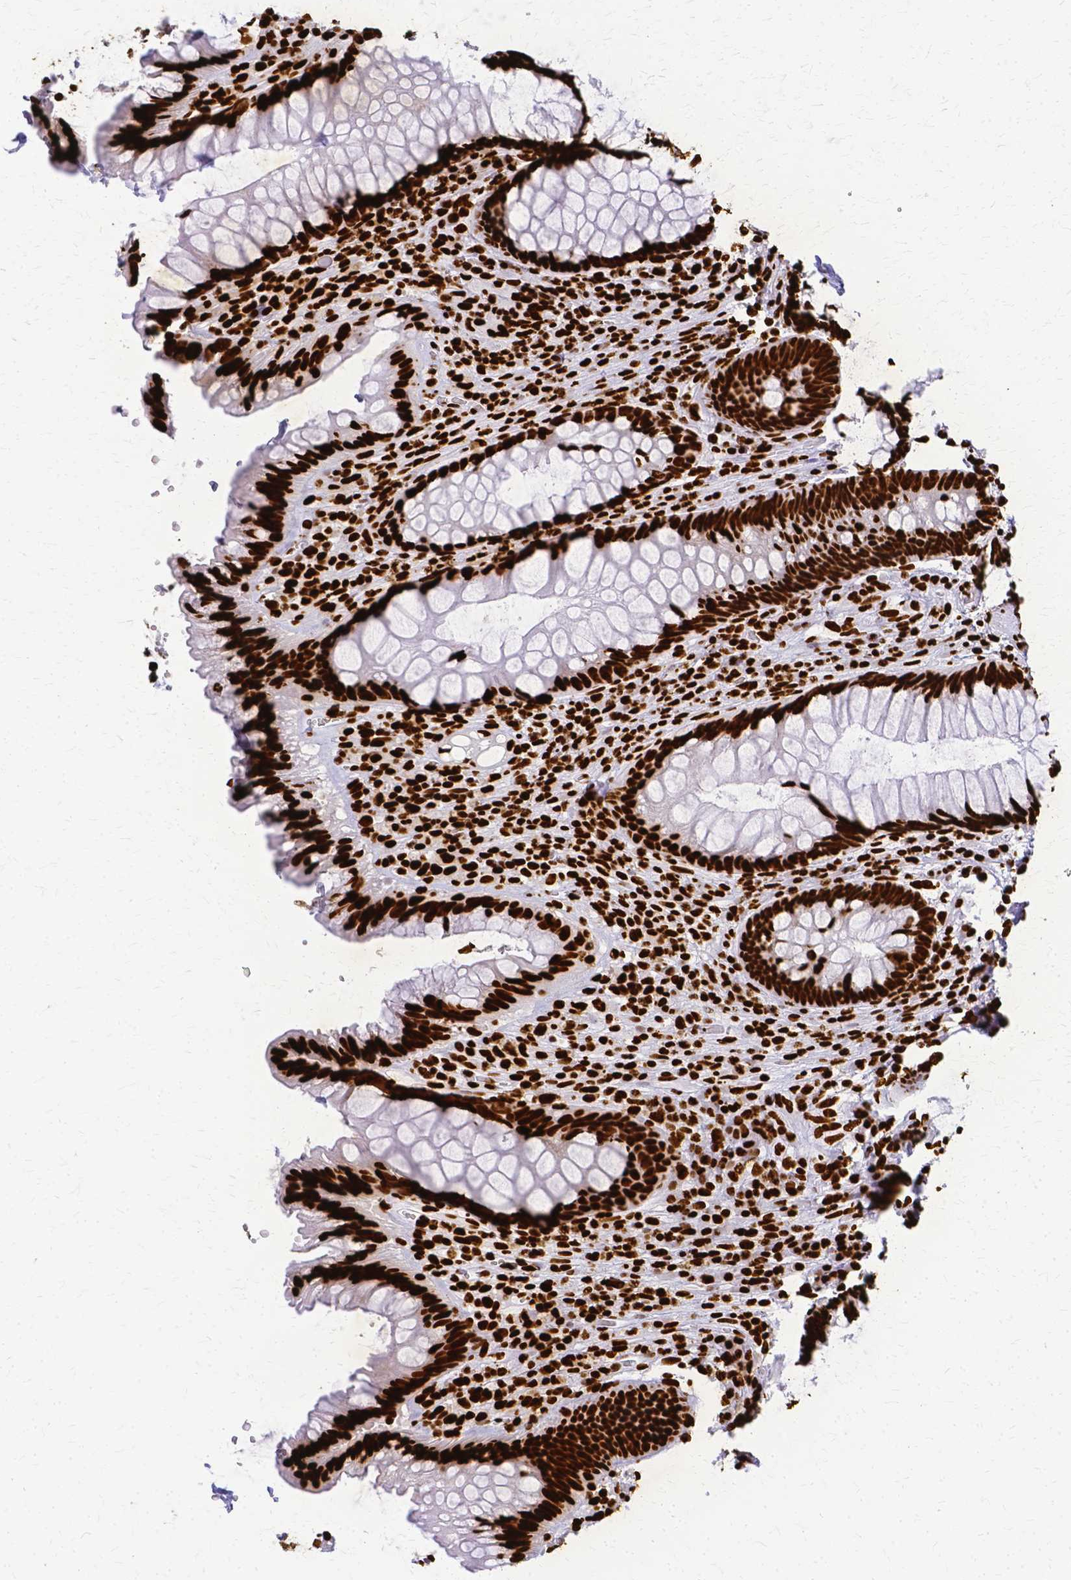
{"staining": {"intensity": "strong", "quantity": ">75%", "location": "nuclear"}, "tissue": "rectum", "cell_type": "Glandular cells", "image_type": "normal", "snomed": [{"axis": "morphology", "description": "Normal tissue, NOS"}, {"axis": "topography", "description": "Rectum"}], "caption": "A brown stain labels strong nuclear expression of a protein in glandular cells of benign rectum. (DAB (3,3'-diaminobenzidine) IHC, brown staining for protein, blue staining for nuclei).", "gene": "SFPQ", "patient": {"sex": "male", "age": 53}}